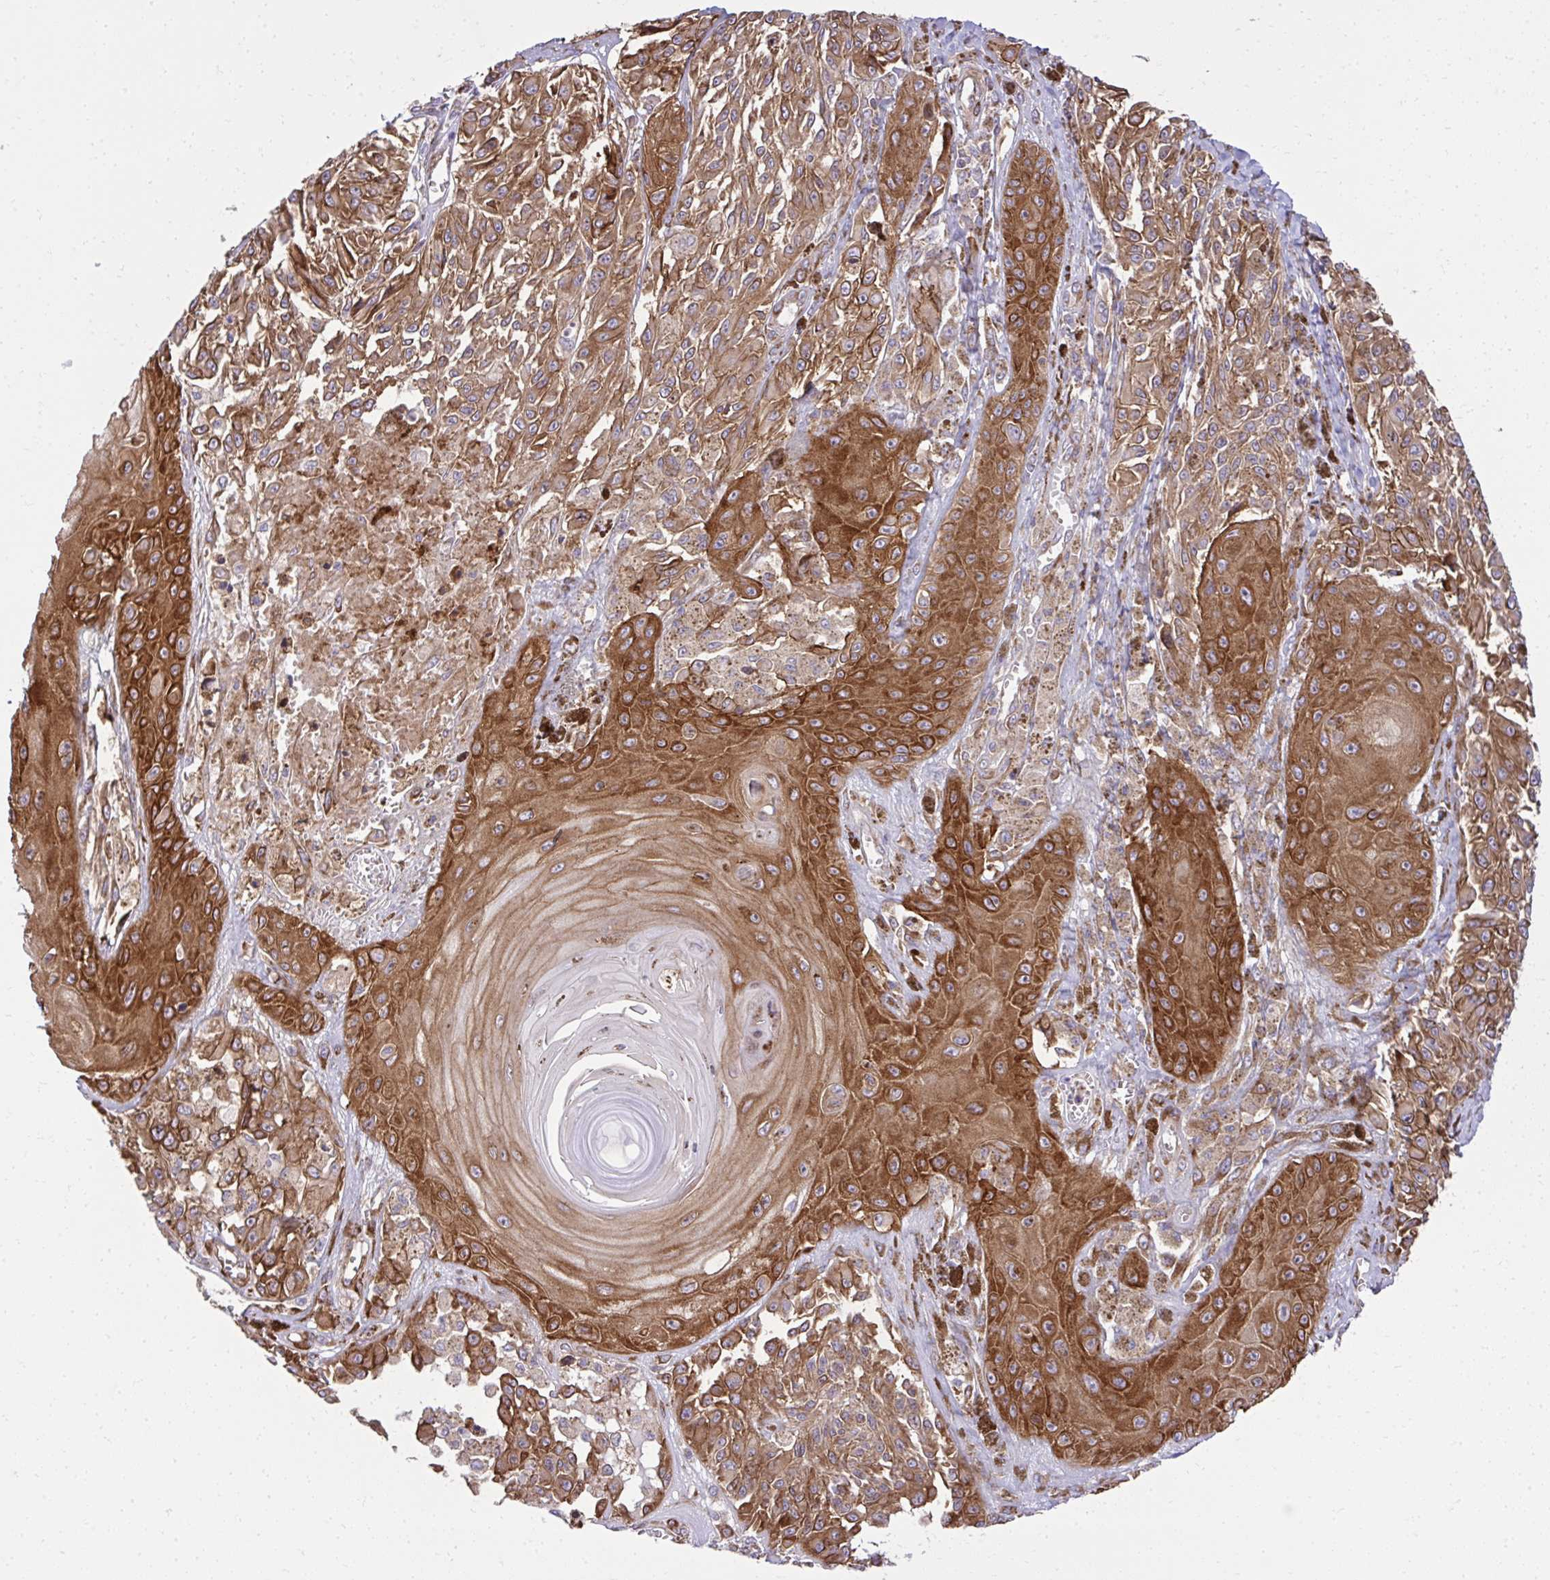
{"staining": {"intensity": "moderate", "quantity": ">75%", "location": "cytoplasmic/membranous"}, "tissue": "melanoma", "cell_type": "Tumor cells", "image_type": "cancer", "snomed": [{"axis": "morphology", "description": "Malignant melanoma, NOS"}, {"axis": "topography", "description": "Skin"}], "caption": "DAB (3,3'-diaminobenzidine) immunohistochemical staining of human melanoma exhibits moderate cytoplasmic/membranous protein positivity in approximately >75% of tumor cells.", "gene": "NMNAT3", "patient": {"sex": "male", "age": 94}}